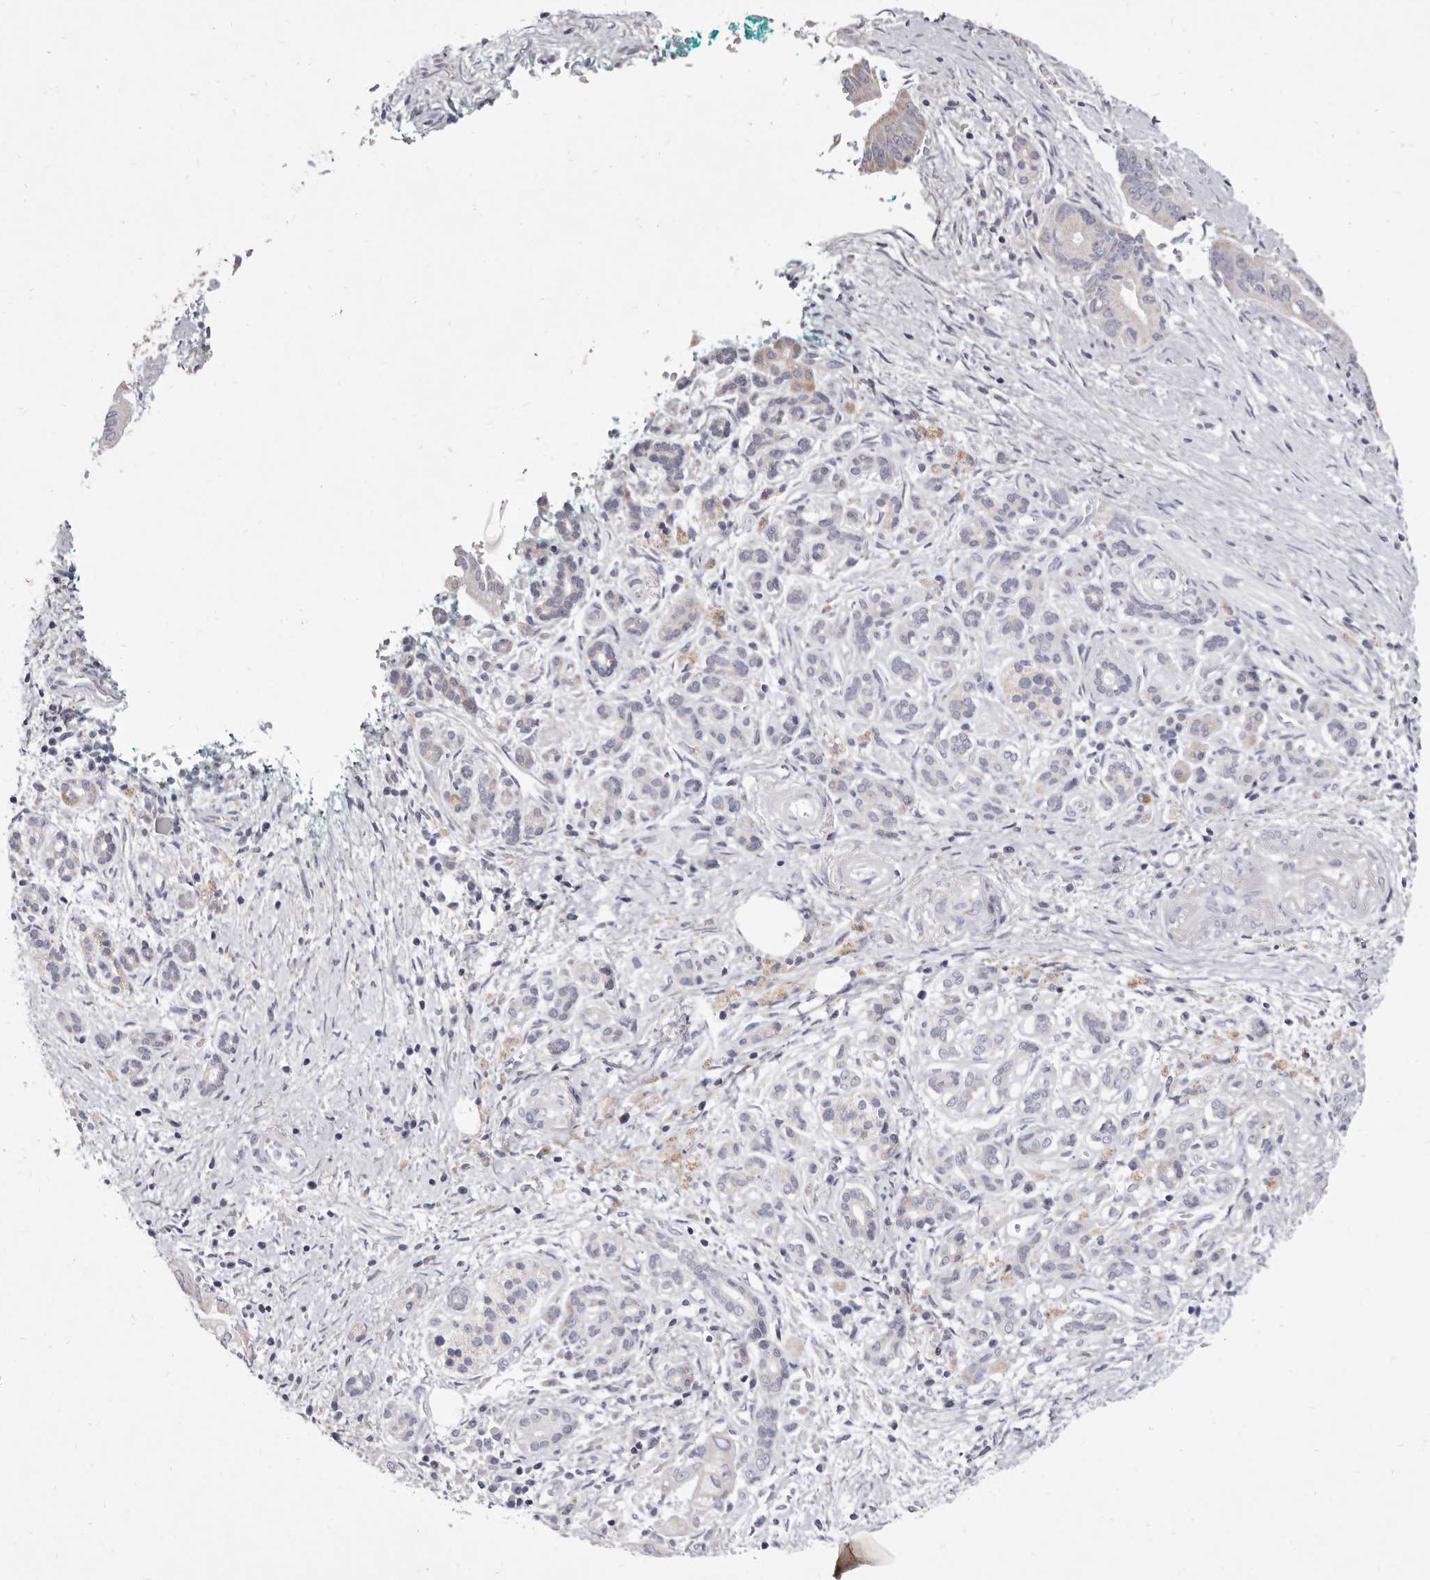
{"staining": {"intensity": "negative", "quantity": "none", "location": "none"}, "tissue": "pancreatic cancer", "cell_type": "Tumor cells", "image_type": "cancer", "snomed": [{"axis": "morphology", "description": "Adenocarcinoma, NOS"}, {"axis": "topography", "description": "Pancreas"}], "caption": "DAB immunohistochemical staining of human pancreatic cancer exhibits no significant positivity in tumor cells. Nuclei are stained in blue.", "gene": "CYP2E1", "patient": {"sex": "male", "age": 78}}